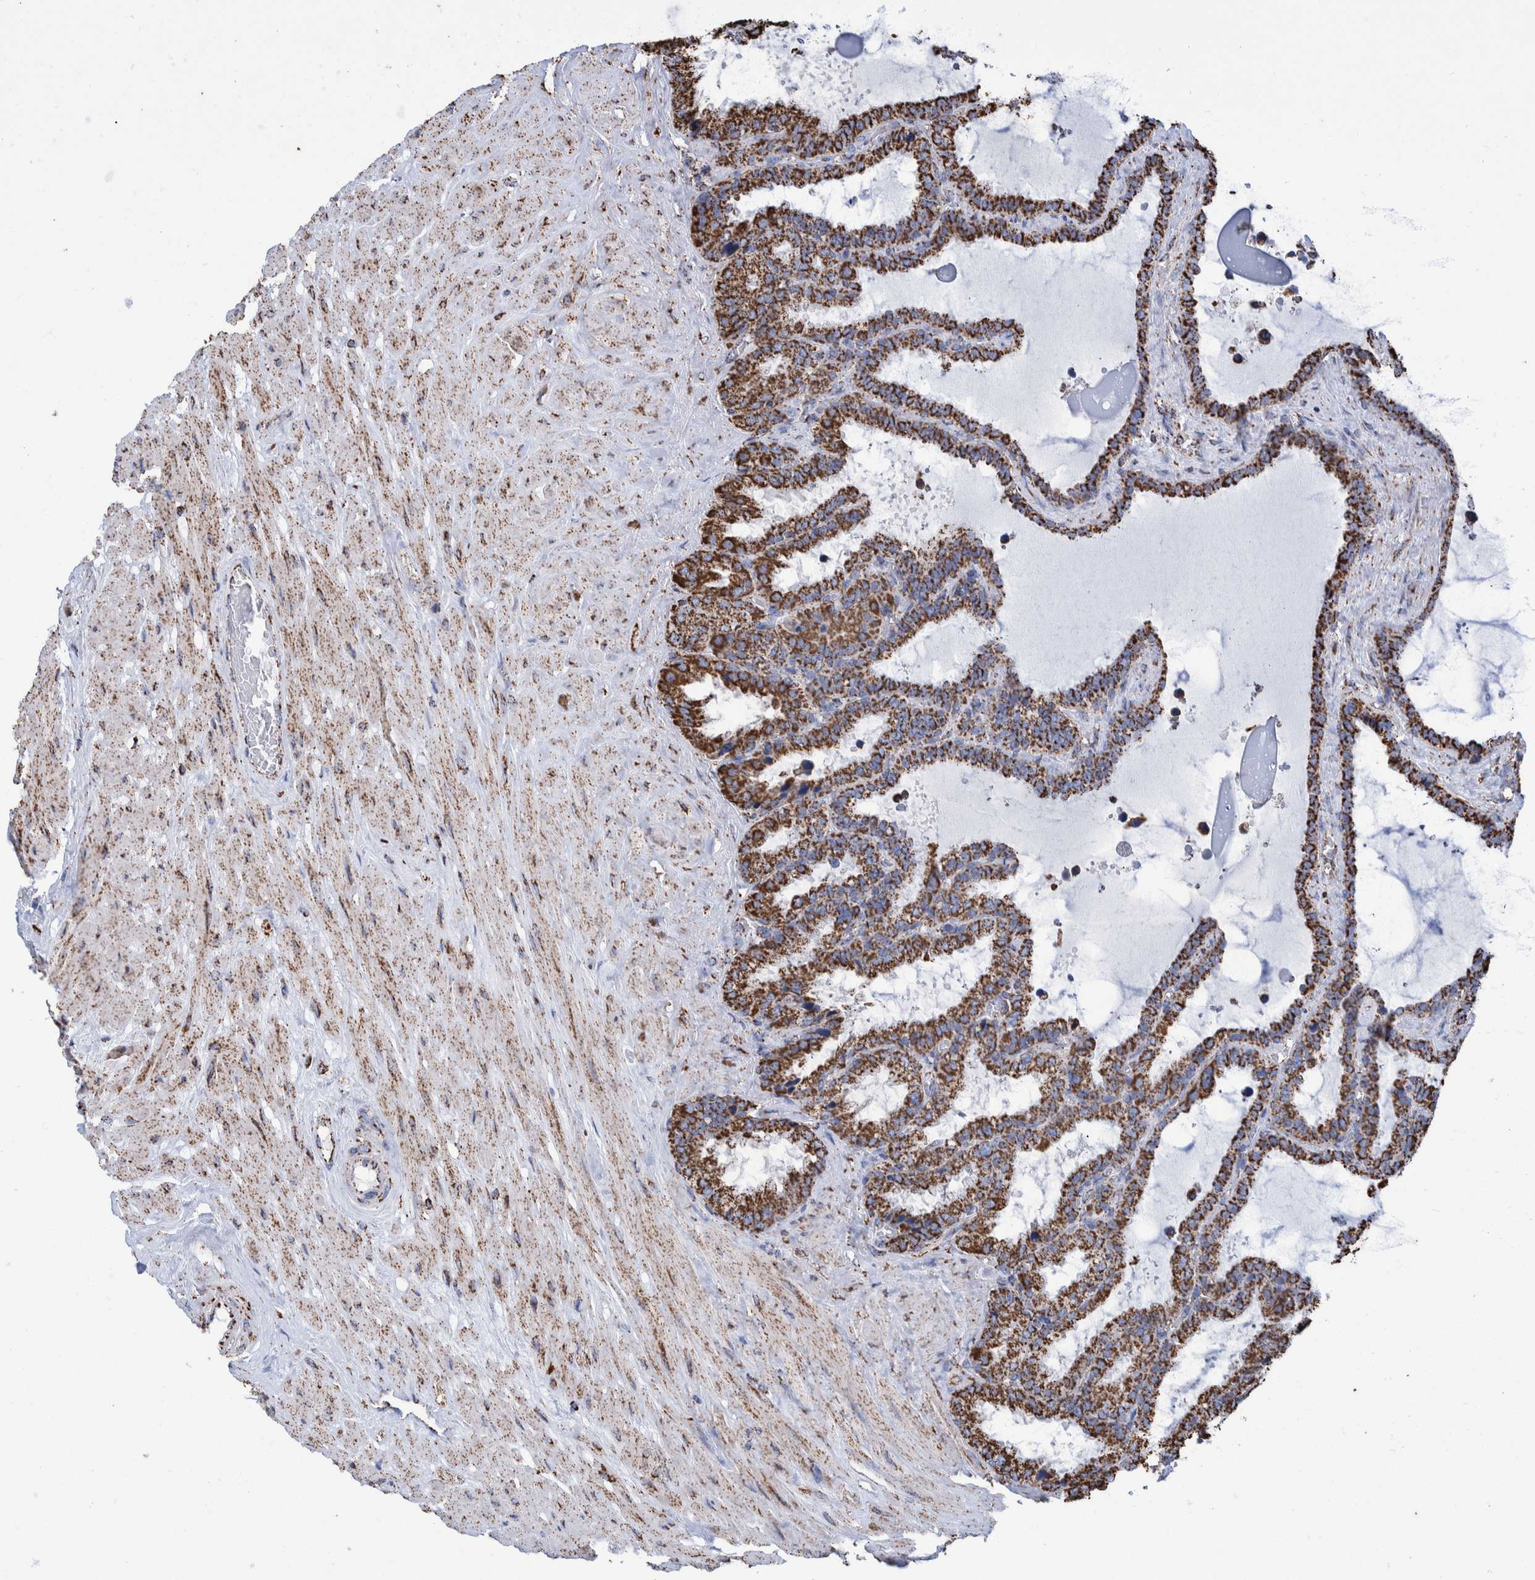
{"staining": {"intensity": "strong", "quantity": ">75%", "location": "cytoplasmic/membranous"}, "tissue": "seminal vesicle", "cell_type": "Glandular cells", "image_type": "normal", "snomed": [{"axis": "morphology", "description": "Normal tissue, NOS"}, {"axis": "topography", "description": "Seminal veicle"}], "caption": "Immunohistochemical staining of normal seminal vesicle exhibits >75% levels of strong cytoplasmic/membranous protein staining in about >75% of glandular cells.", "gene": "VPS26C", "patient": {"sex": "male", "age": 46}}